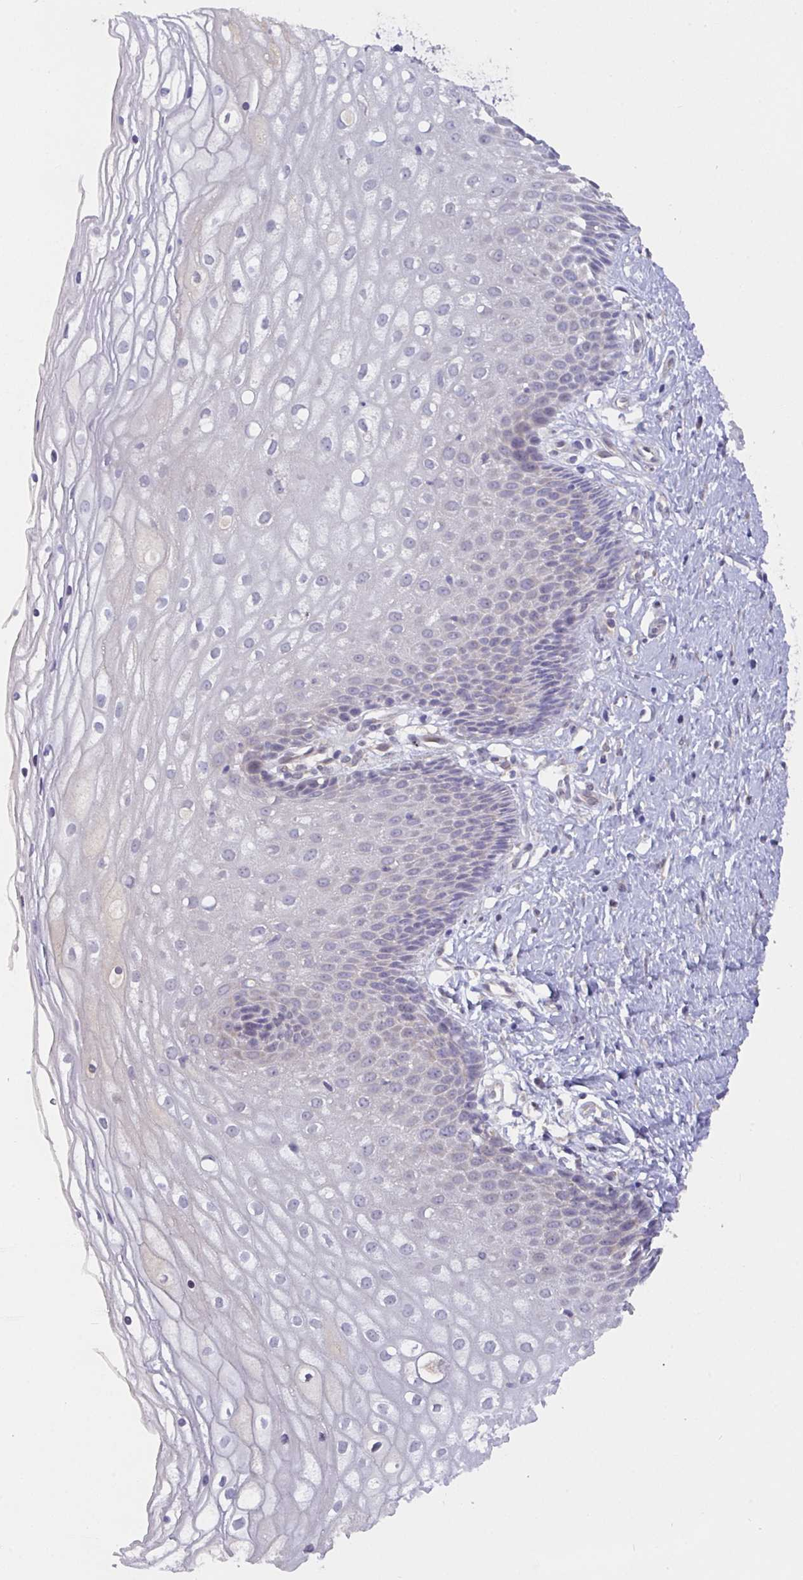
{"staining": {"intensity": "weak", "quantity": "<25%", "location": "cytoplasmic/membranous"}, "tissue": "cervix", "cell_type": "Glandular cells", "image_type": "normal", "snomed": [{"axis": "morphology", "description": "Normal tissue, NOS"}, {"axis": "topography", "description": "Cervix"}], "caption": "Cervix stained for a protein using IHC shows no staining glandular cells.", "gene": "L3HYPDH", "patient": {"sex": "female", "age": 36}}